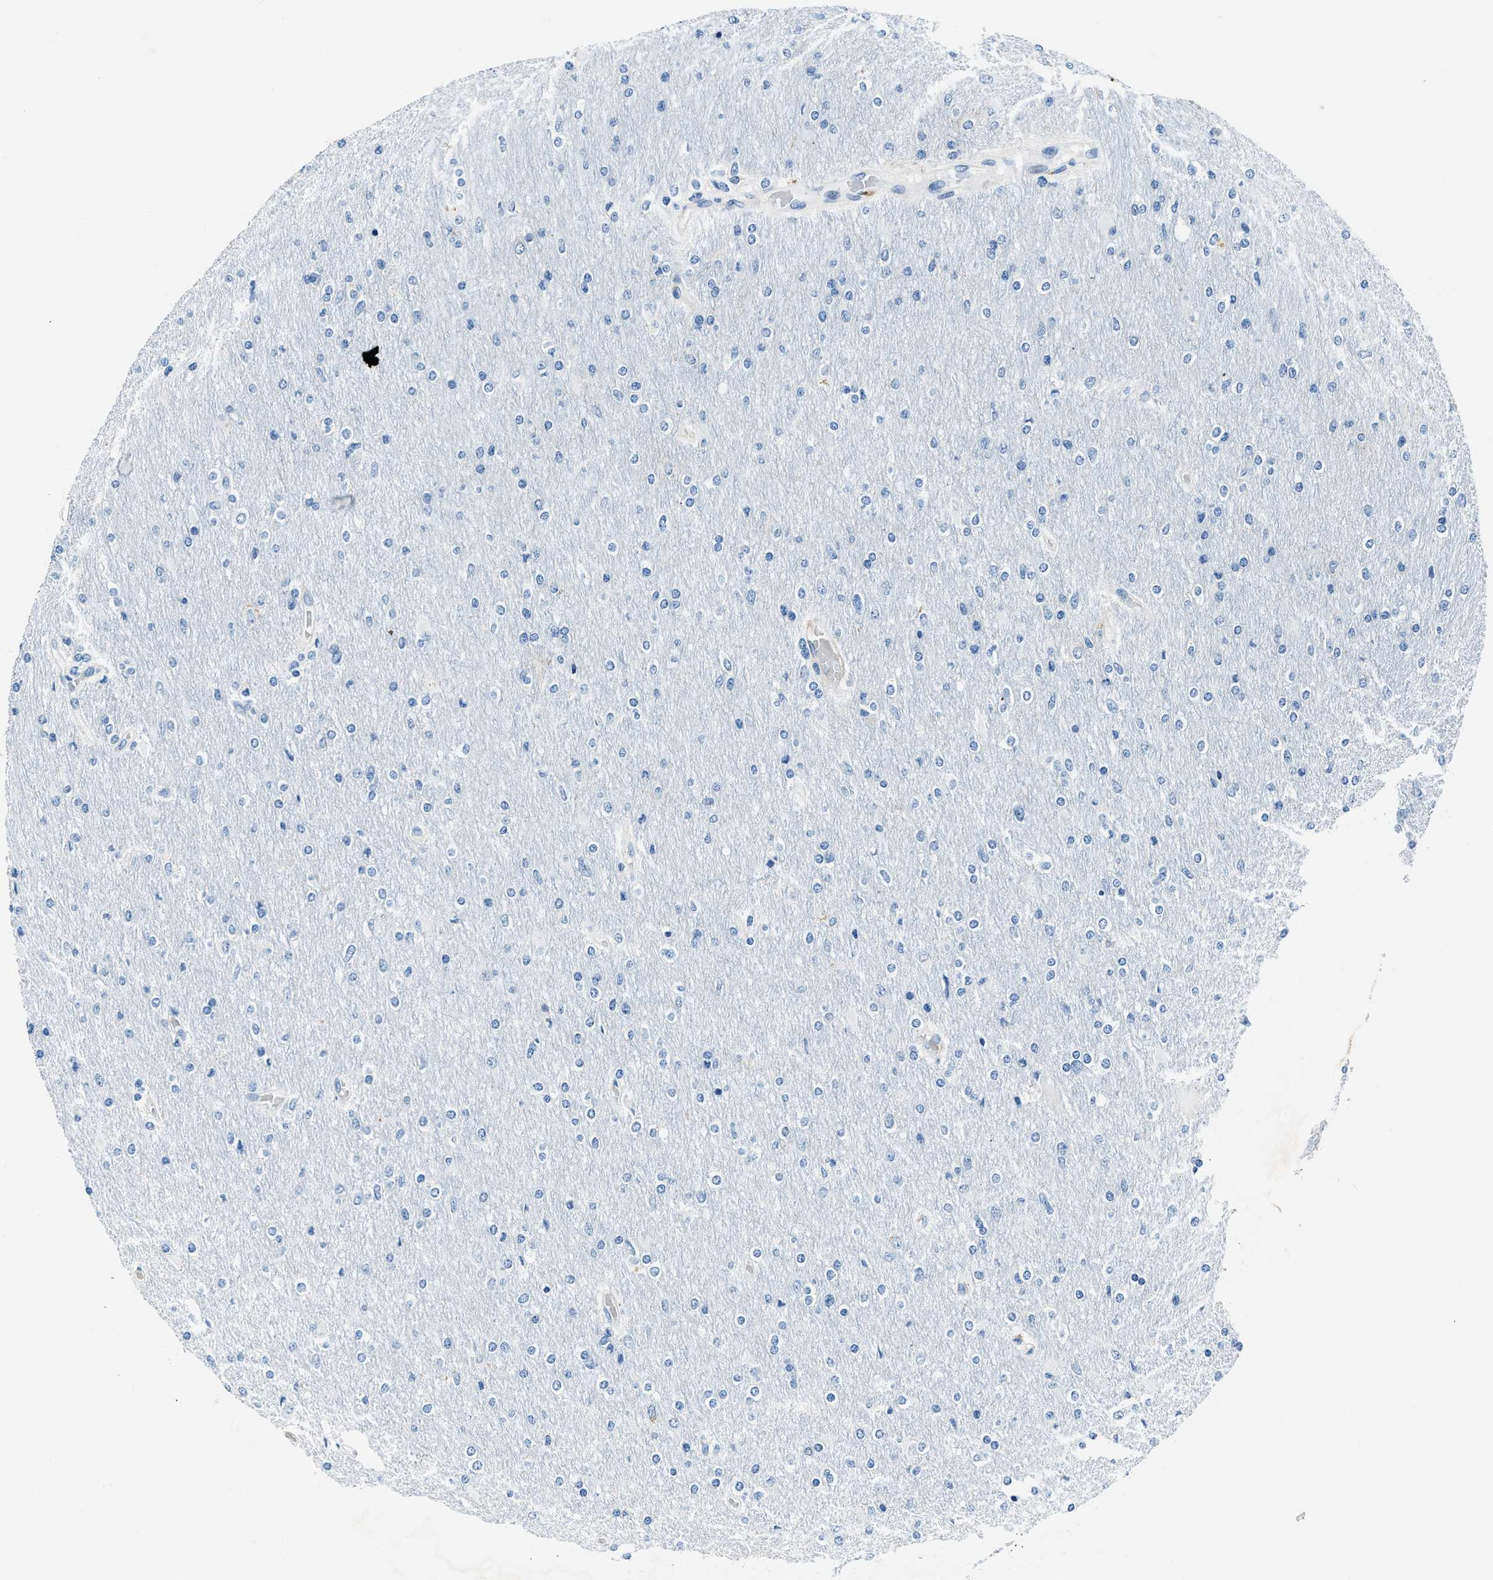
{"staining": {"intensity": "negative", "quantity": "none", "location": "none"}, "tissue": "glioma", "cell_type": "Tumor cells", "image_type": "cancer", "snomed": [{"axis": "morphology", "description": "Glioma, malignant, High grade"}, {"axis": "topography", "description": "Cerebral cortex"}], "caption": "Immunohistochemical staining of malignant glioma (high-grade) displays no significant staining in tumor cells.", "gene": "PTPDC1", "patient": {"sex": "female", "age": 36}}